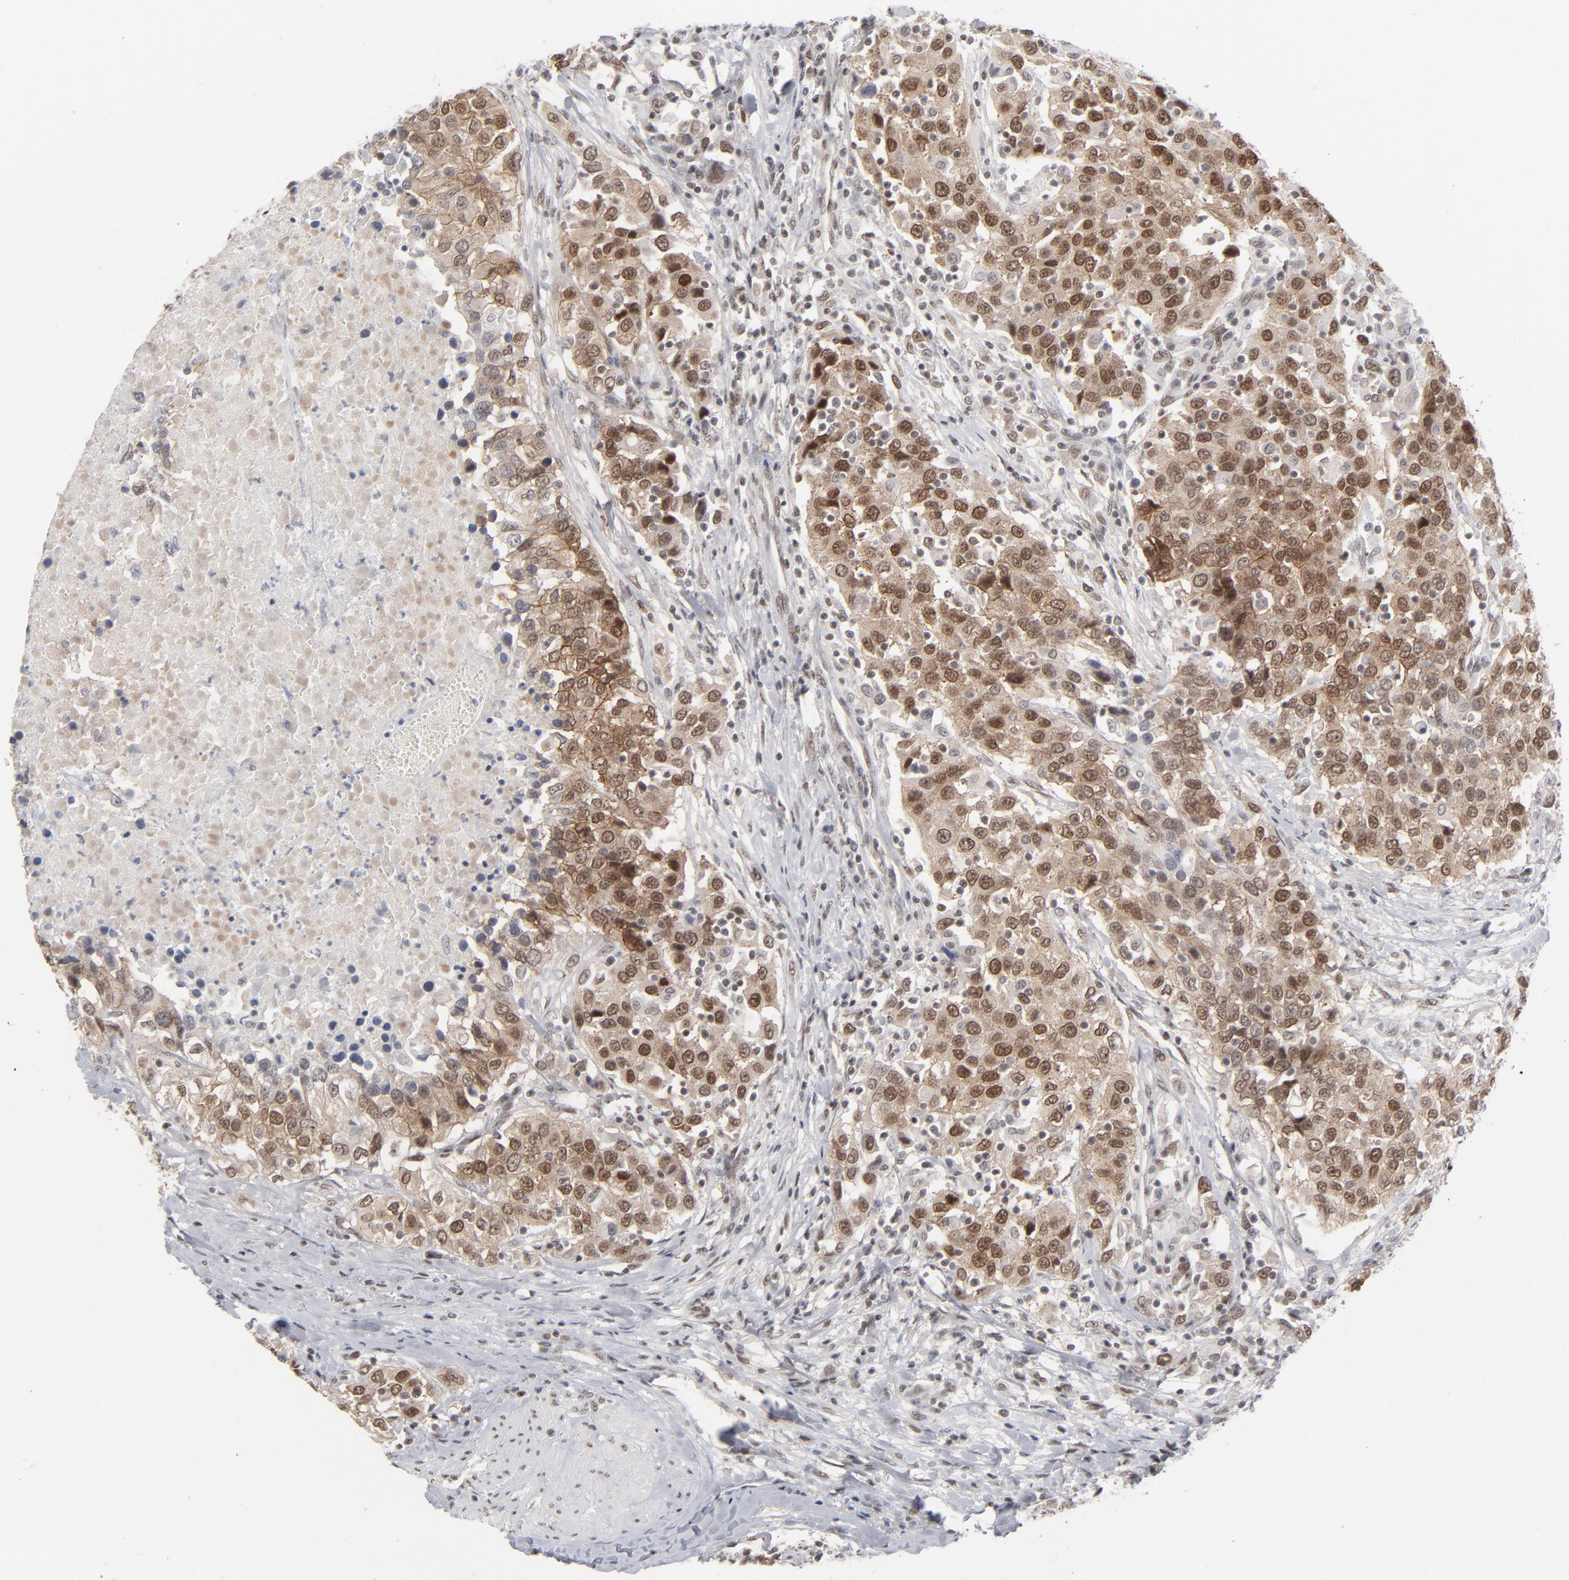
{"staining": {"intensity": "moderate", "quantity": ">75%", "location": "cytoplasmic/membranous,nuclear"}, "tissue": "urothelial cancer", "cell_type": "Tumor cells", "image_type": "cancer", "snomed": [{"axis": "morphology", "description": "Urothelial carcinoma, High grade"}, {"axis": "topography", "description": "Urinary bladder"}], "caption": "Human high-grade urothelial carcinoma stained with a brown dye exhibits moderate cytoplasmic/membranous and nuclear positive expression in about >75% of tumor cells.", "gene": "IRF9", "patient": {"sex": "female", "age": 80}}